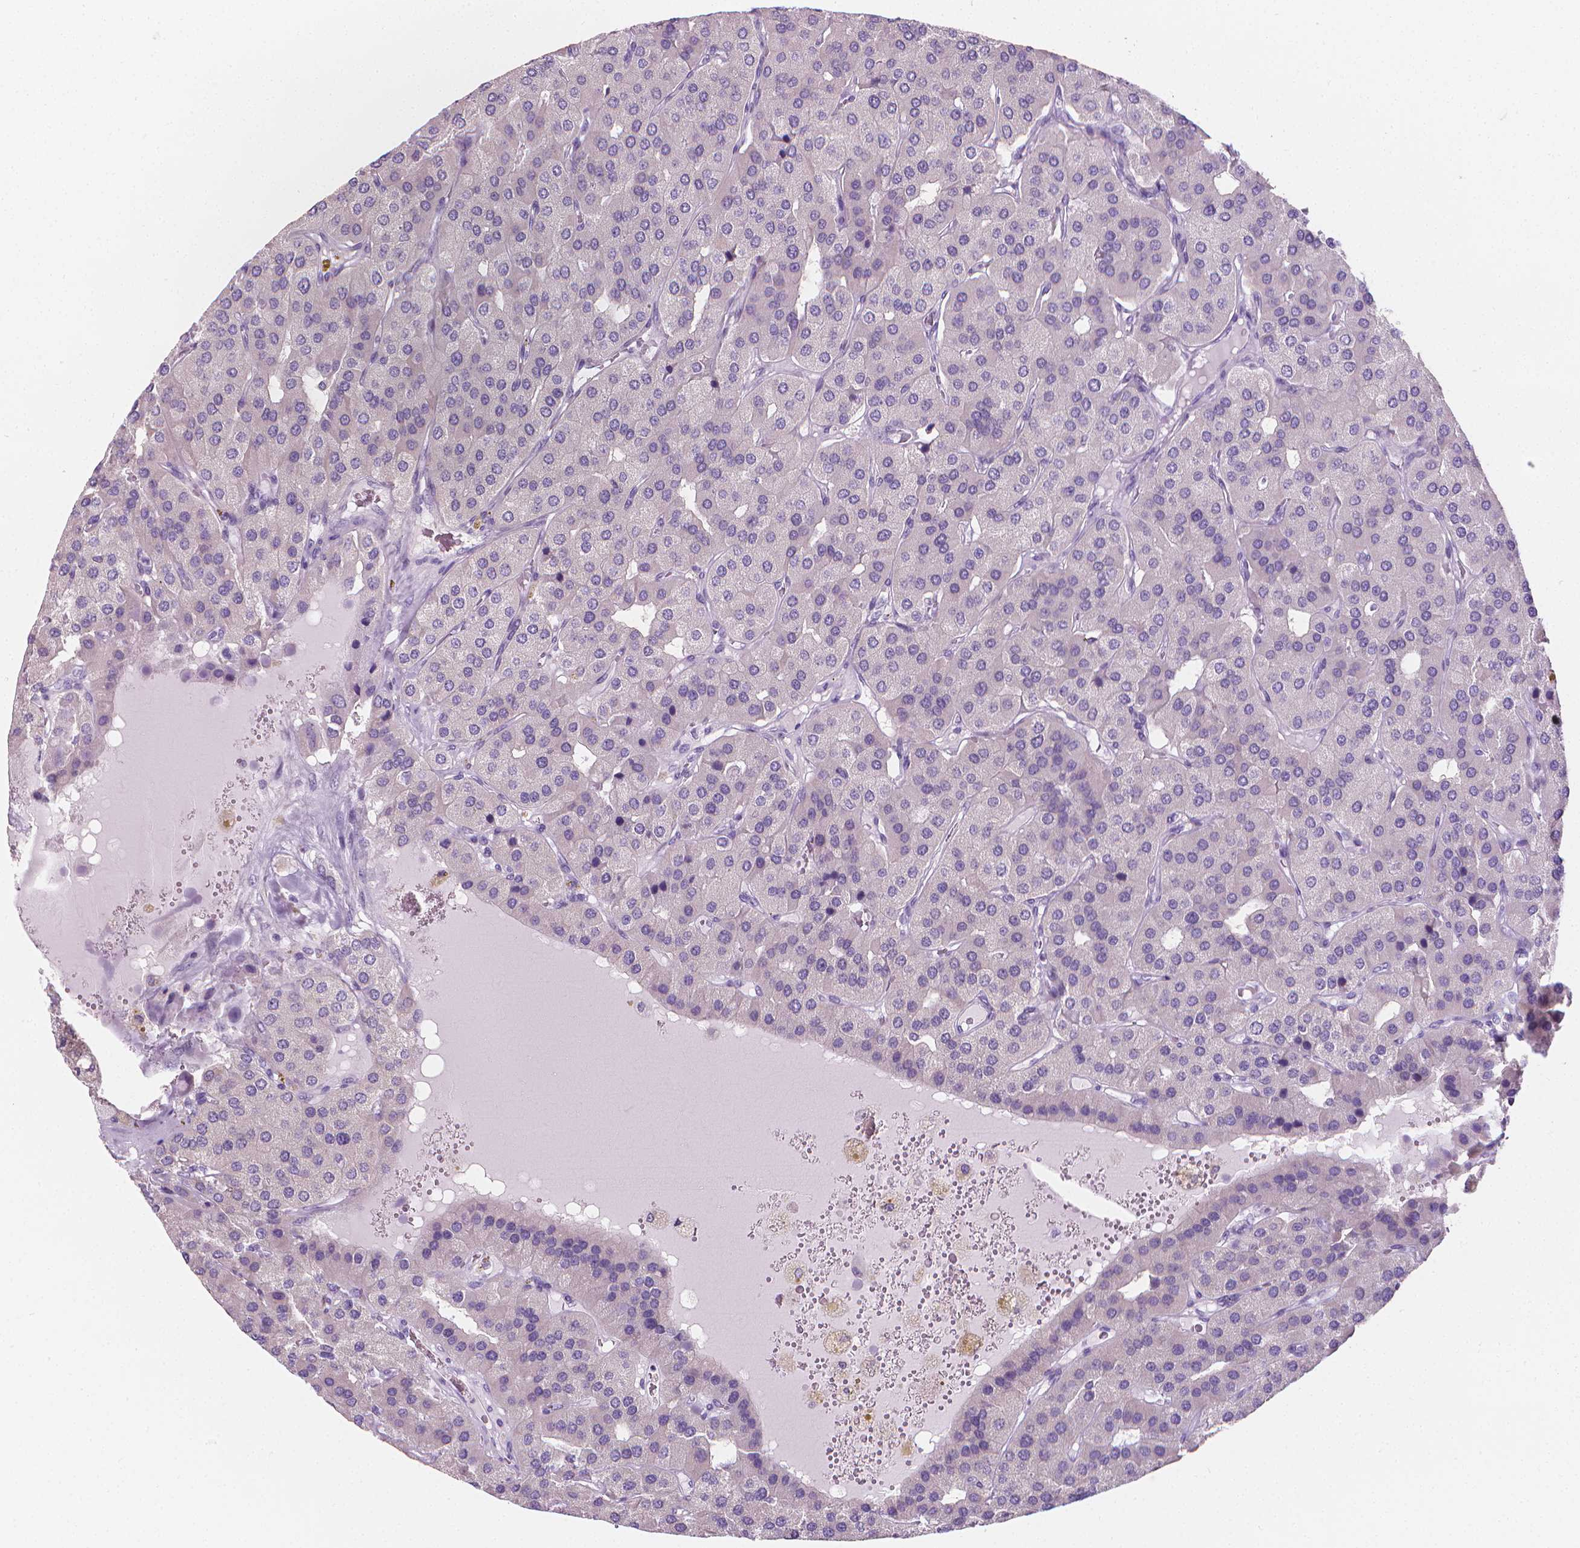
{"staining": {"intensity": "negative", "quantity": "none", "location": "none"}, "tissue": "parathyroid gland", "cell_type": "Glandular cells", "image_type": "normal", "snomed": [{"axis": "morphology", "description": "Normal tissue, NOS"}, {"axis": "morphology", "description": "Adenoma, NOS"}, {"axis": "topography", "description": "Parathyroid gland"}], "caption": "Immunohistochemistry (IHC) micrograph of normal human parathyroid gland stained for a protein (brown), which displays no staining in glandular cells. (DAB (3,3'-diaminobenzidine) immunohistochemistry visualized using brightfield microscopy, high magnification).", "gene": "DCAF8L1", "patient": {"sex": "female", "age": 86}}